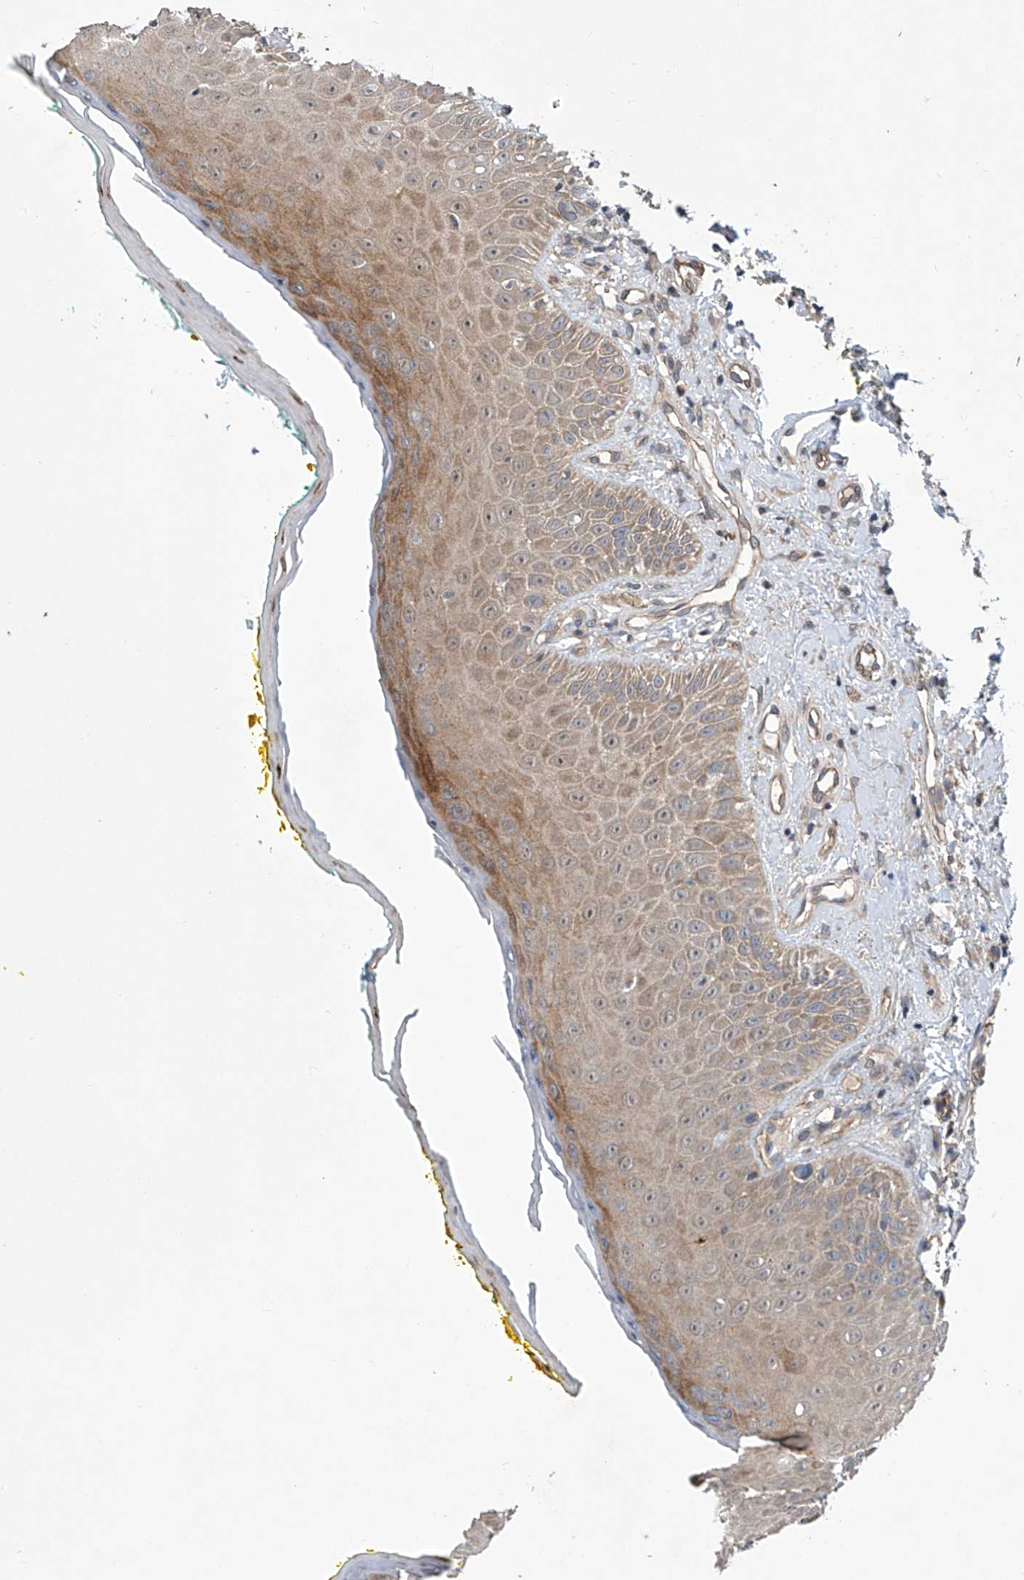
{"staining": {"intensity": "moderate", "quantity": ">75%", "location": "cytoplasmic/membranous"}, "tissue": "oral mucosa", "cell_type": "Squamous epithelial cells", "image_type": "normal", "snomed": [{"axis": "morphology", "description": "Normal tissue, NOS"}, {"axis": "topography", "description": "Oral tissue"}], "caption": "Normal oral mucosa demonstrates moderate cytoplasmic/membranous expression in about >75% of squamous epithelial cells, visualized by immunohistochemistry. (DAB (3,3'-diaminobenzidine) IHC, brown staining for protein, blue staining for nuclei).", "gene": "EIF2D", "patient": {"sex": "female", "age": 70}}